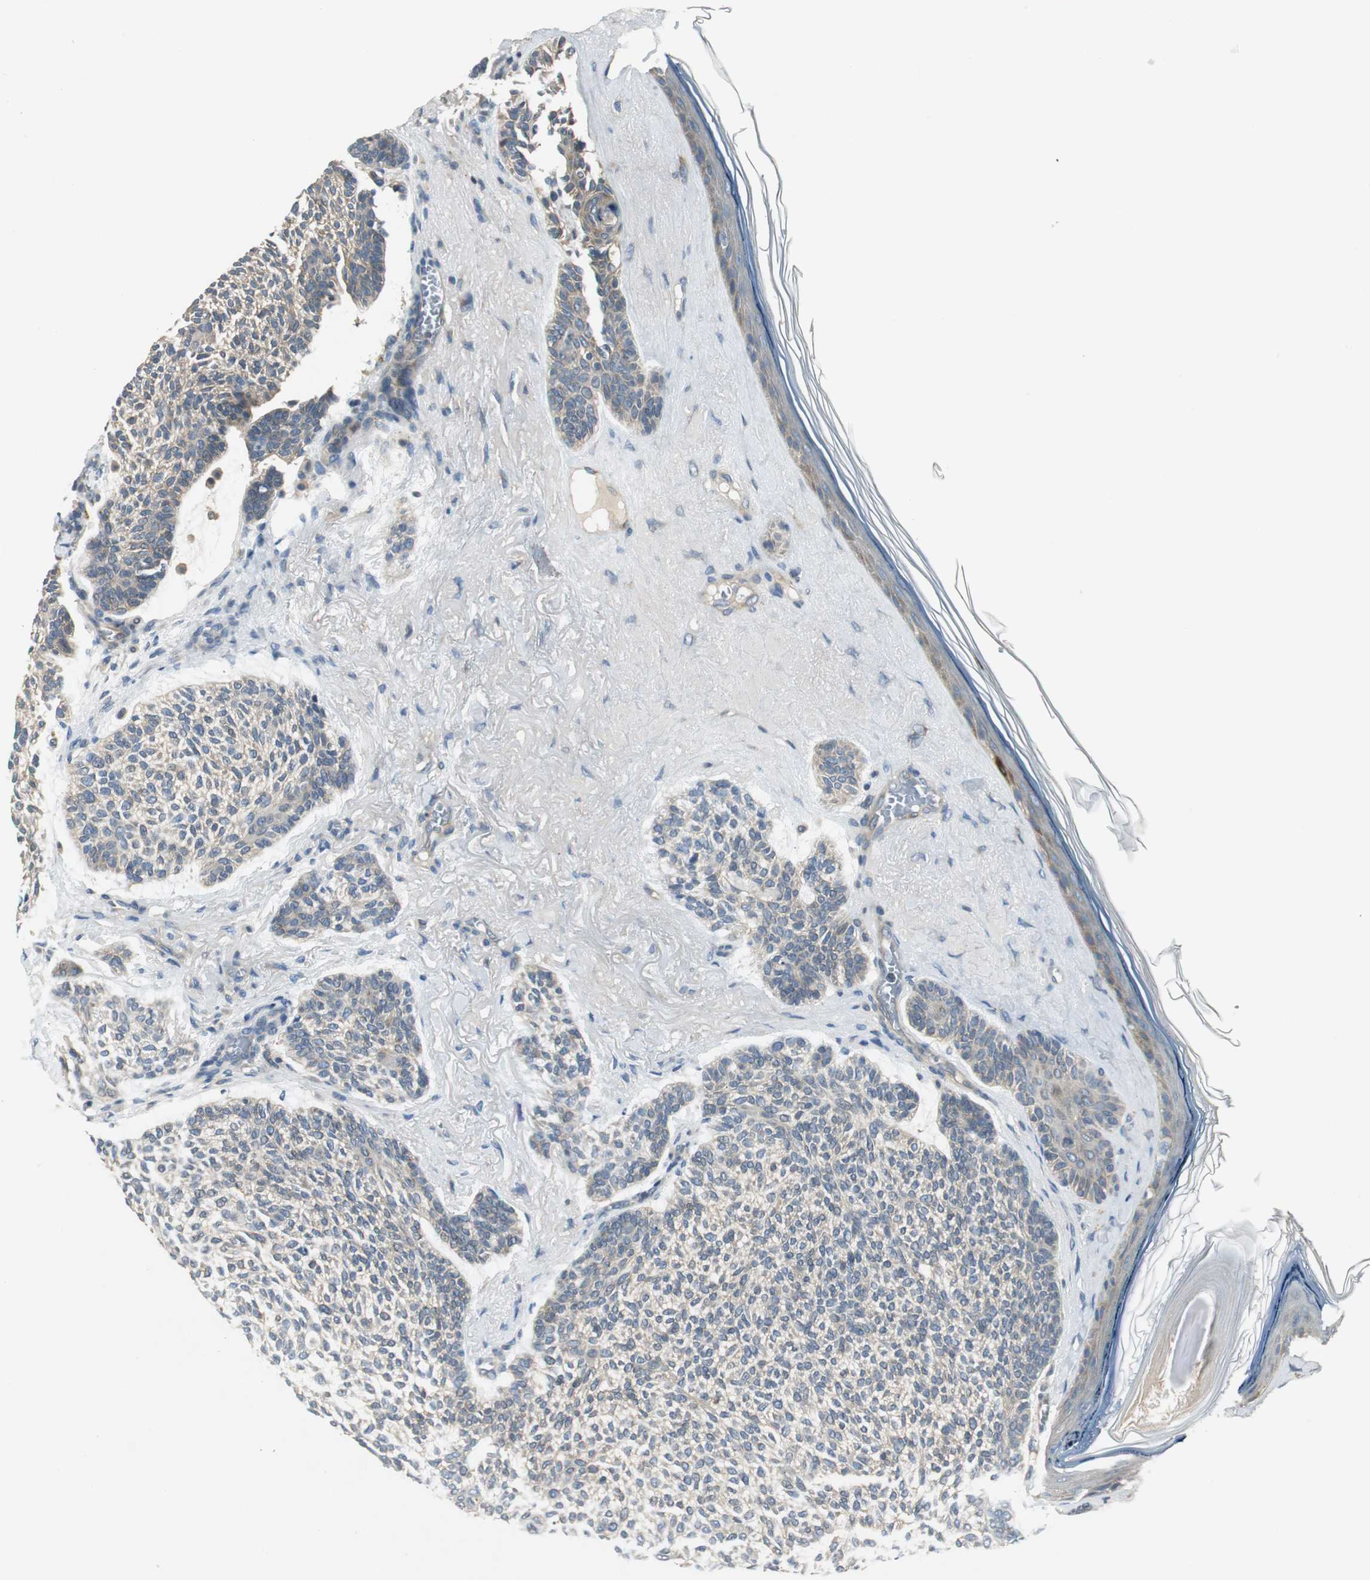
{"staining": {"intensity": "weak", "quantity": ">75%", "location": "cytoplasmic/membranous"}, "tissue": "skin cancer", "cell_type": "Tumor cells", "image_type": "cancer", "snomed": [{"axis": "morphology", "description": "Normal tissue, NOS"}, {"axis": "morphology", "description": "Basal cell carcinoma"}, {"axis": "topography", "description": "Skin"}], "caption": "Weak cytoplasmic/membranous staining is appreciated in approximately >75% of tumor cells in basal cell carcinoma (skin). (IHC, brightfield microscopy, high magnification).", "gene": "PRKAA1", "patient": {"sex": "female", "age": 70}}